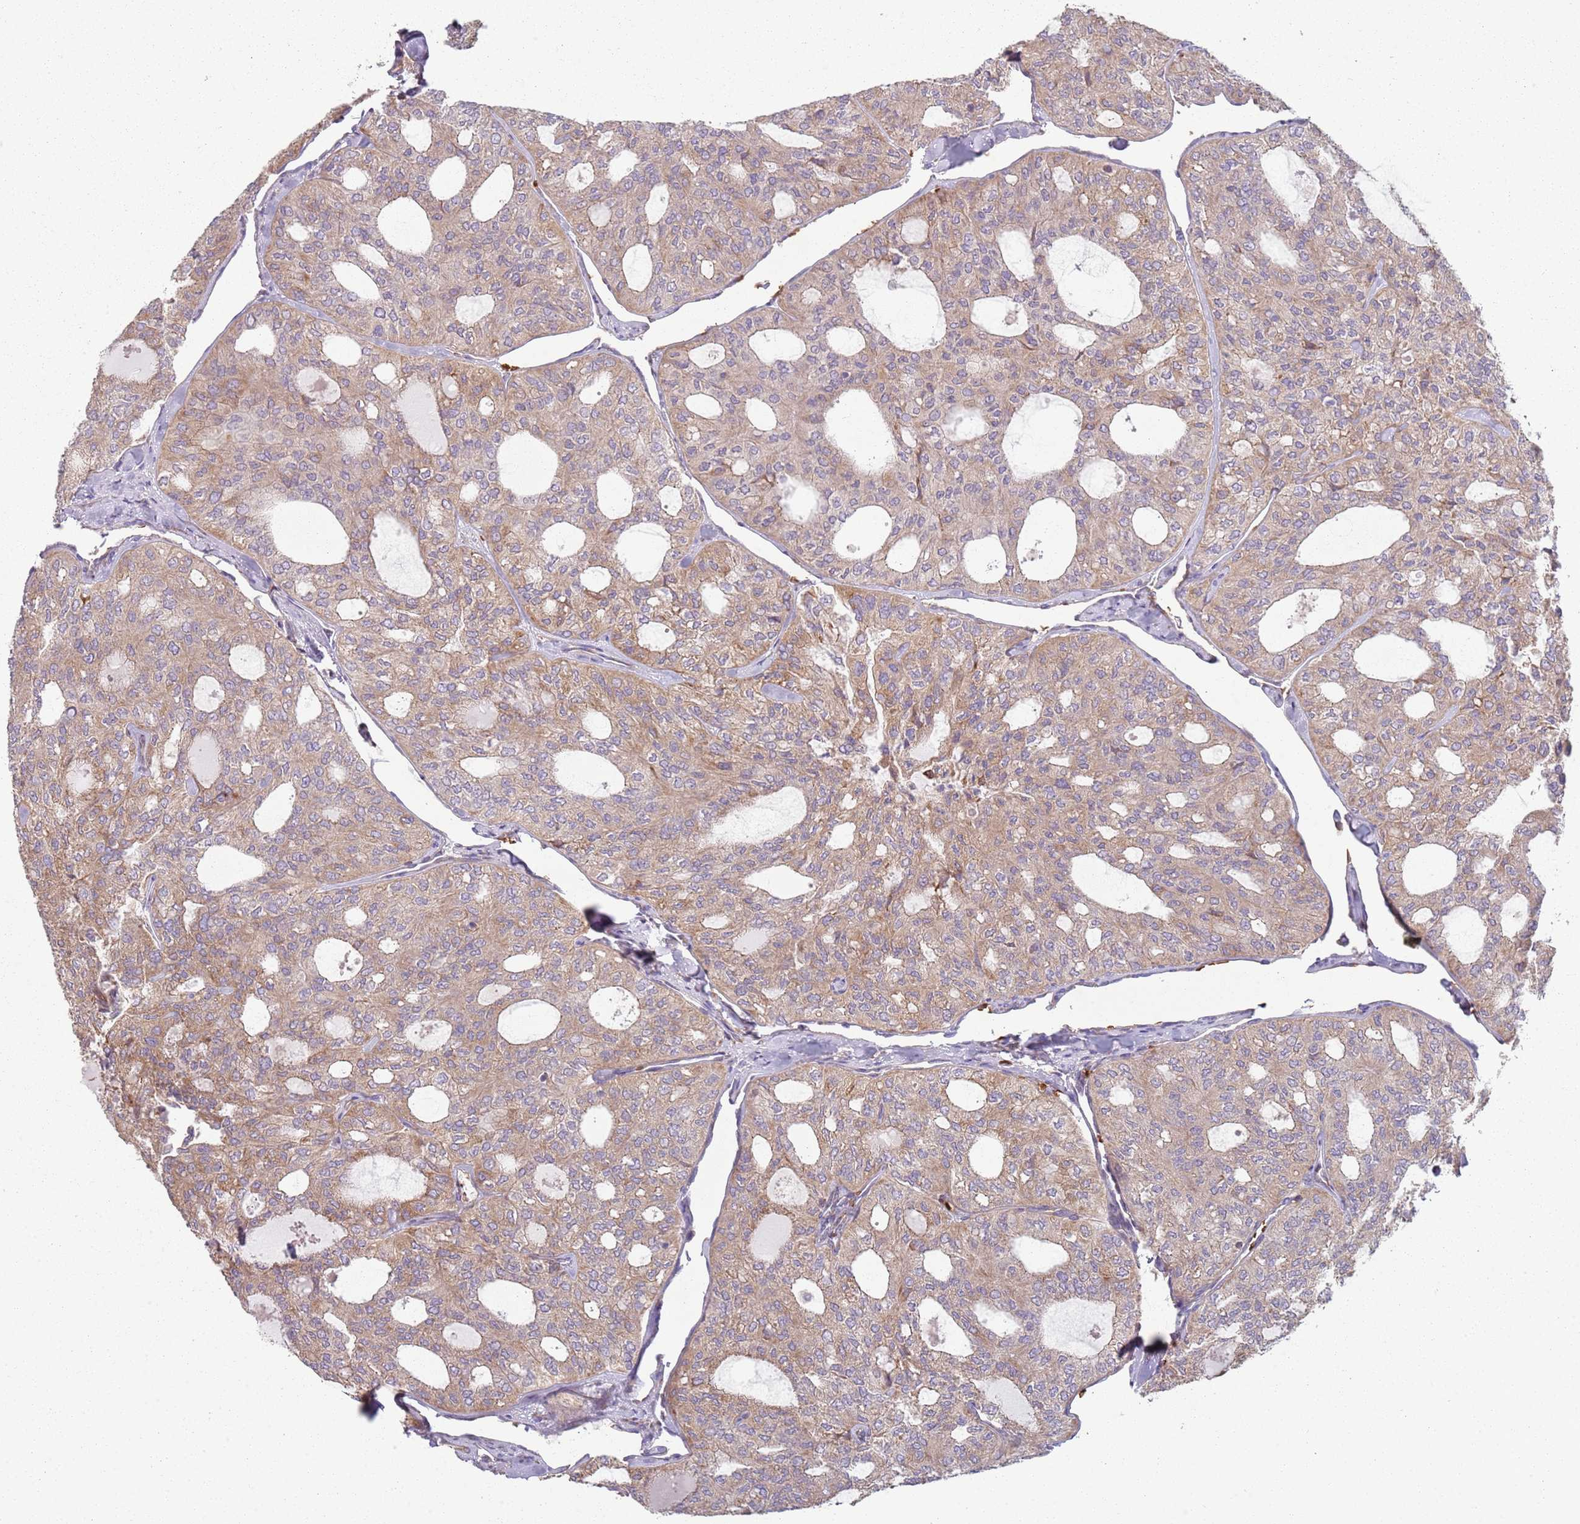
{"staining": {"intensity": "weak", "quantity": "25%-75%", "location": "cytoplasmic/membranous"}, "tissue": "thyroid cancer", "cell_type": "Tumor cells", "image_type": "cancer", "snomed": [{"axis": "morphology", "description": "Follicular adenoma carcinoma, NOS"}, {"axis": "topography", "description": "Thyroid gland"}], "caption": "A low amount of weak cytoplasmic/membranous staining is identified in approximately 25%-75% of tumor cells in follicular adenoma carcinoma (thyroid) tissue.", "gene": "SPATA2", "patient": {"sex": "male", "age": 75}}